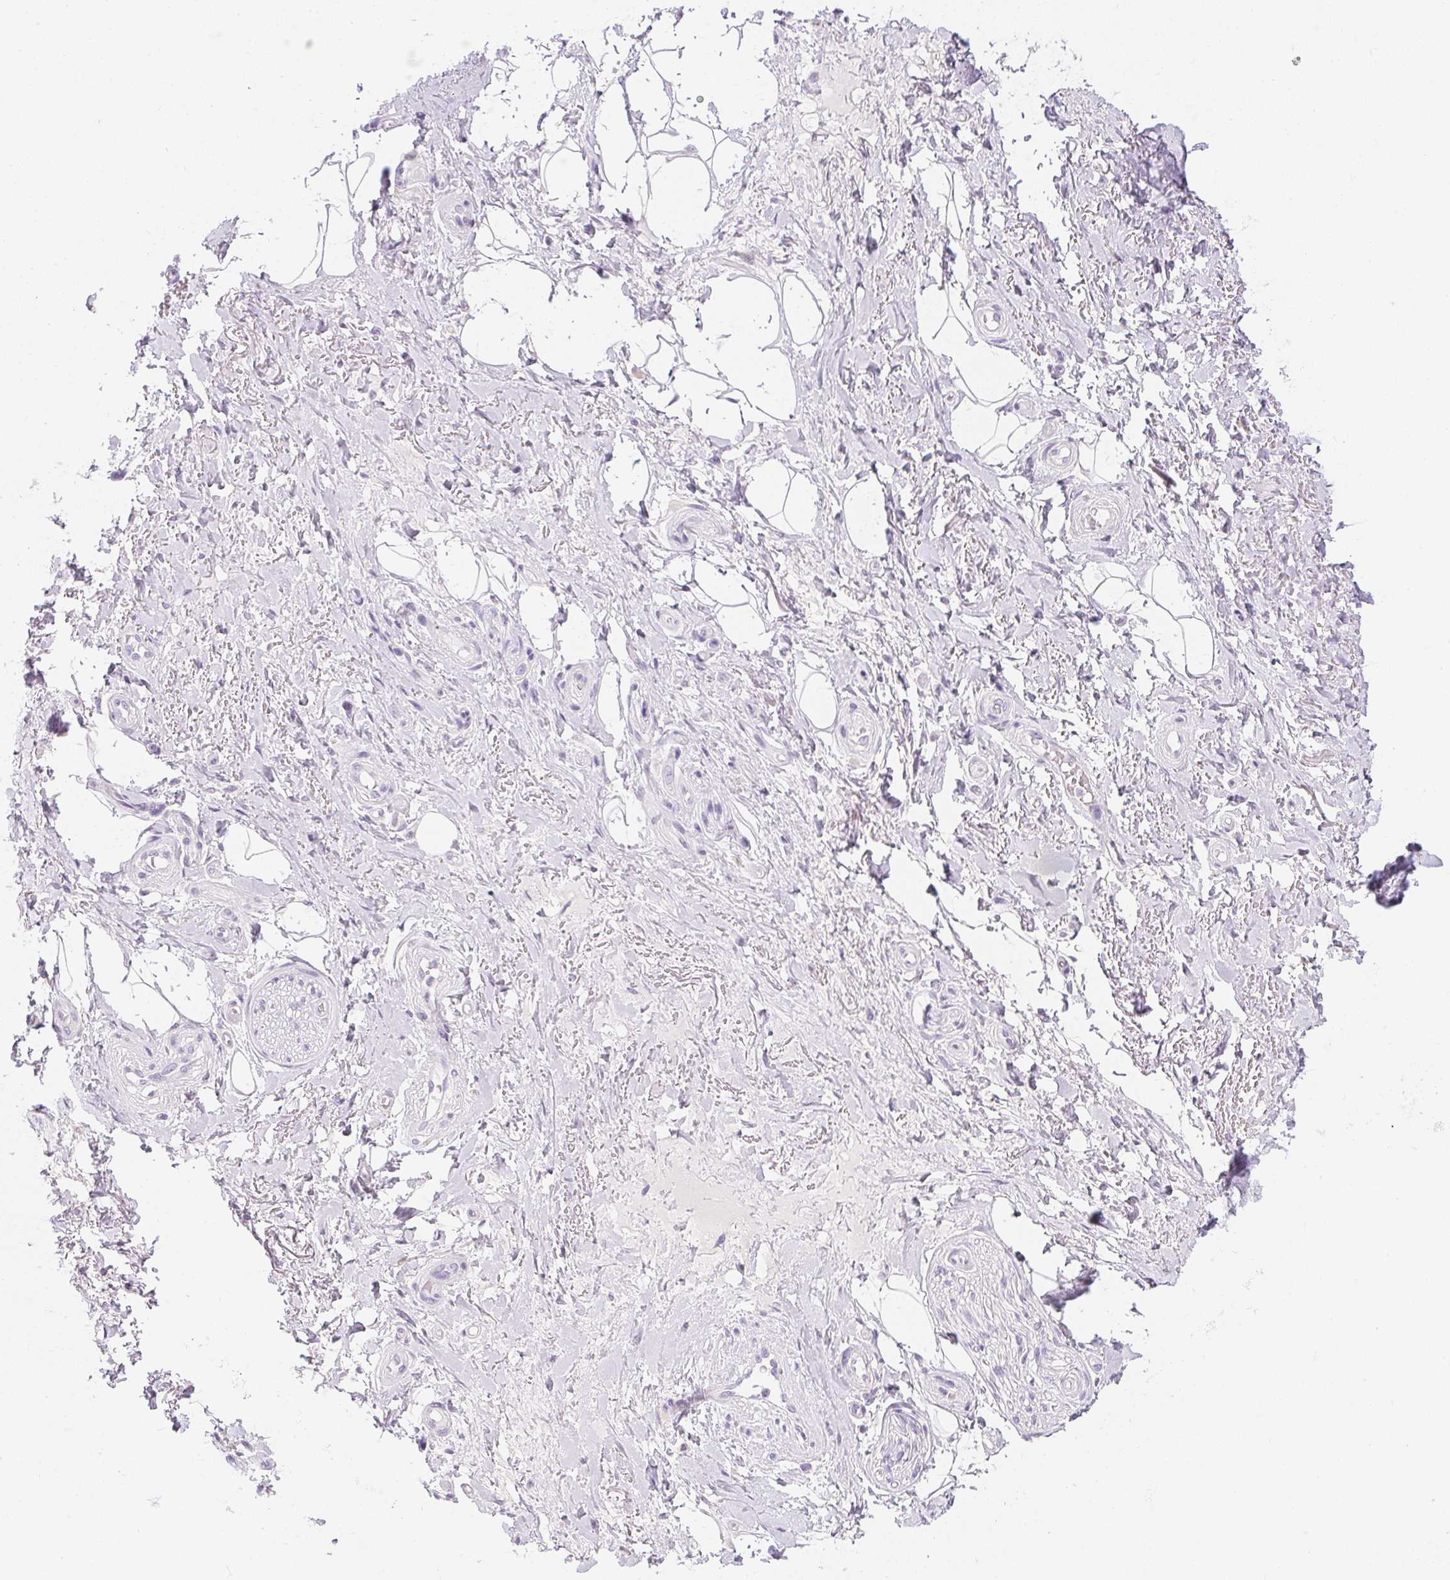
{"staining": {"intensity": "negative", "quantity": "none", "location": "none"}, "tissue": "adipose tissue", "cell_type": "Adipocytes", "image_type": "normal", "snomed": [{"axis": "morphology", "description": "Normal tissue, NOS"}, {"axis": "topography", "description": "Anal"}, {"axis": "topography", "description": "Peripheral nerve tissue"}], "caption": "Adipose tissue was stained to show a protein in brown. There is no significant expression in adipocytes. (DAB (3,3'-diaminobenzidine) immunohistochemistry, high magnification).", "gene": "PPY", "patient": {"sex": "male", "age": 53}}